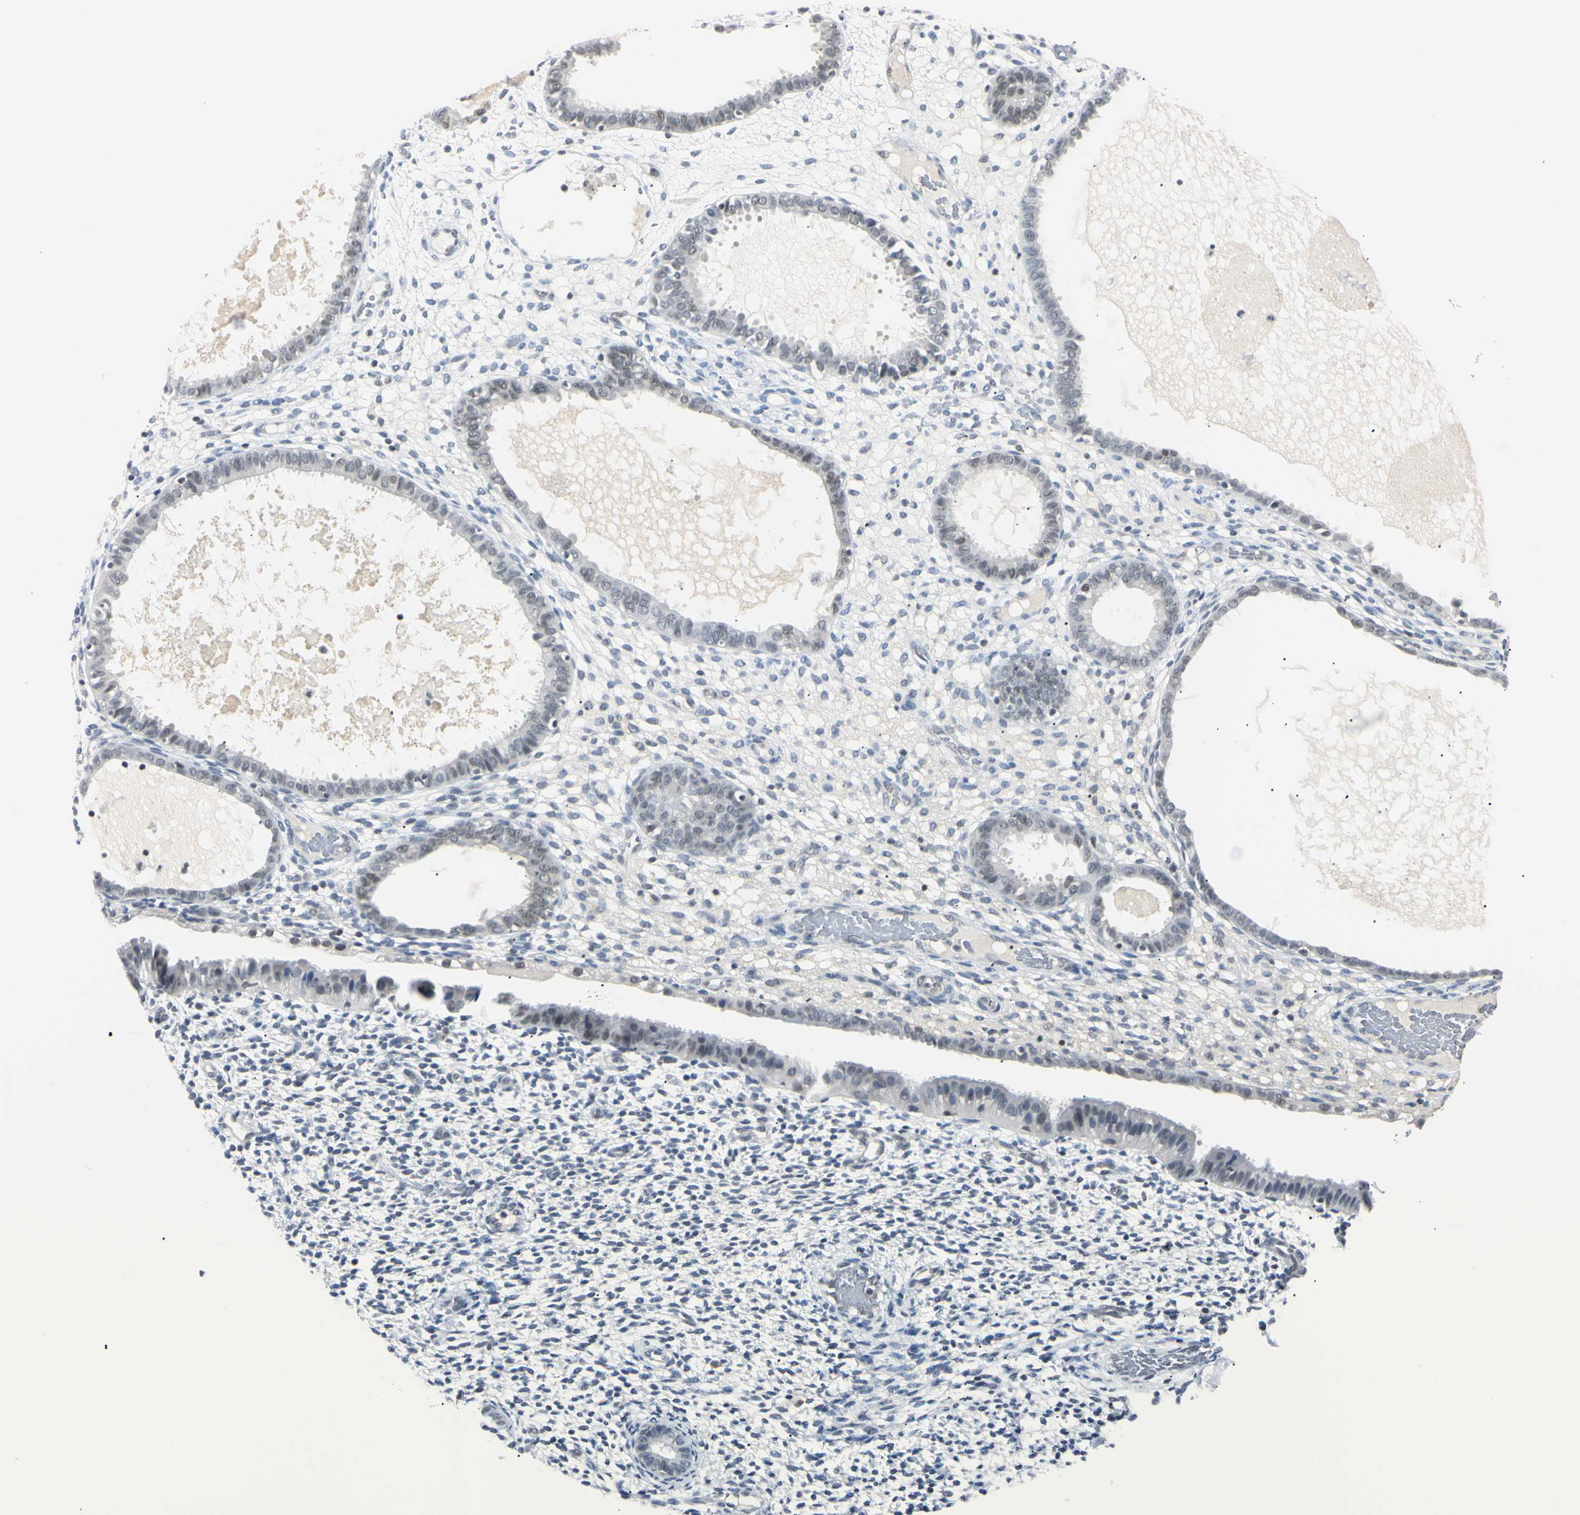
{"staining": {"intensity": "negative", "quantity": "none", "location": "none"}, "tissue": "endometrium", "cell_type": "Cells in endometrial stroma", "image_type": "normal", "snomed": [{"axis": "morphology", "description": "Normal tissue, NOS"}, {"axis": "topography", "description": "Endometrium"}], "caption": "Endometrium was stained to show a protein in brown. There is no significant staining in cells in endometrial stroma.", "gene": "C1orf174", "patient": {"sex": "female", "age": 61}}